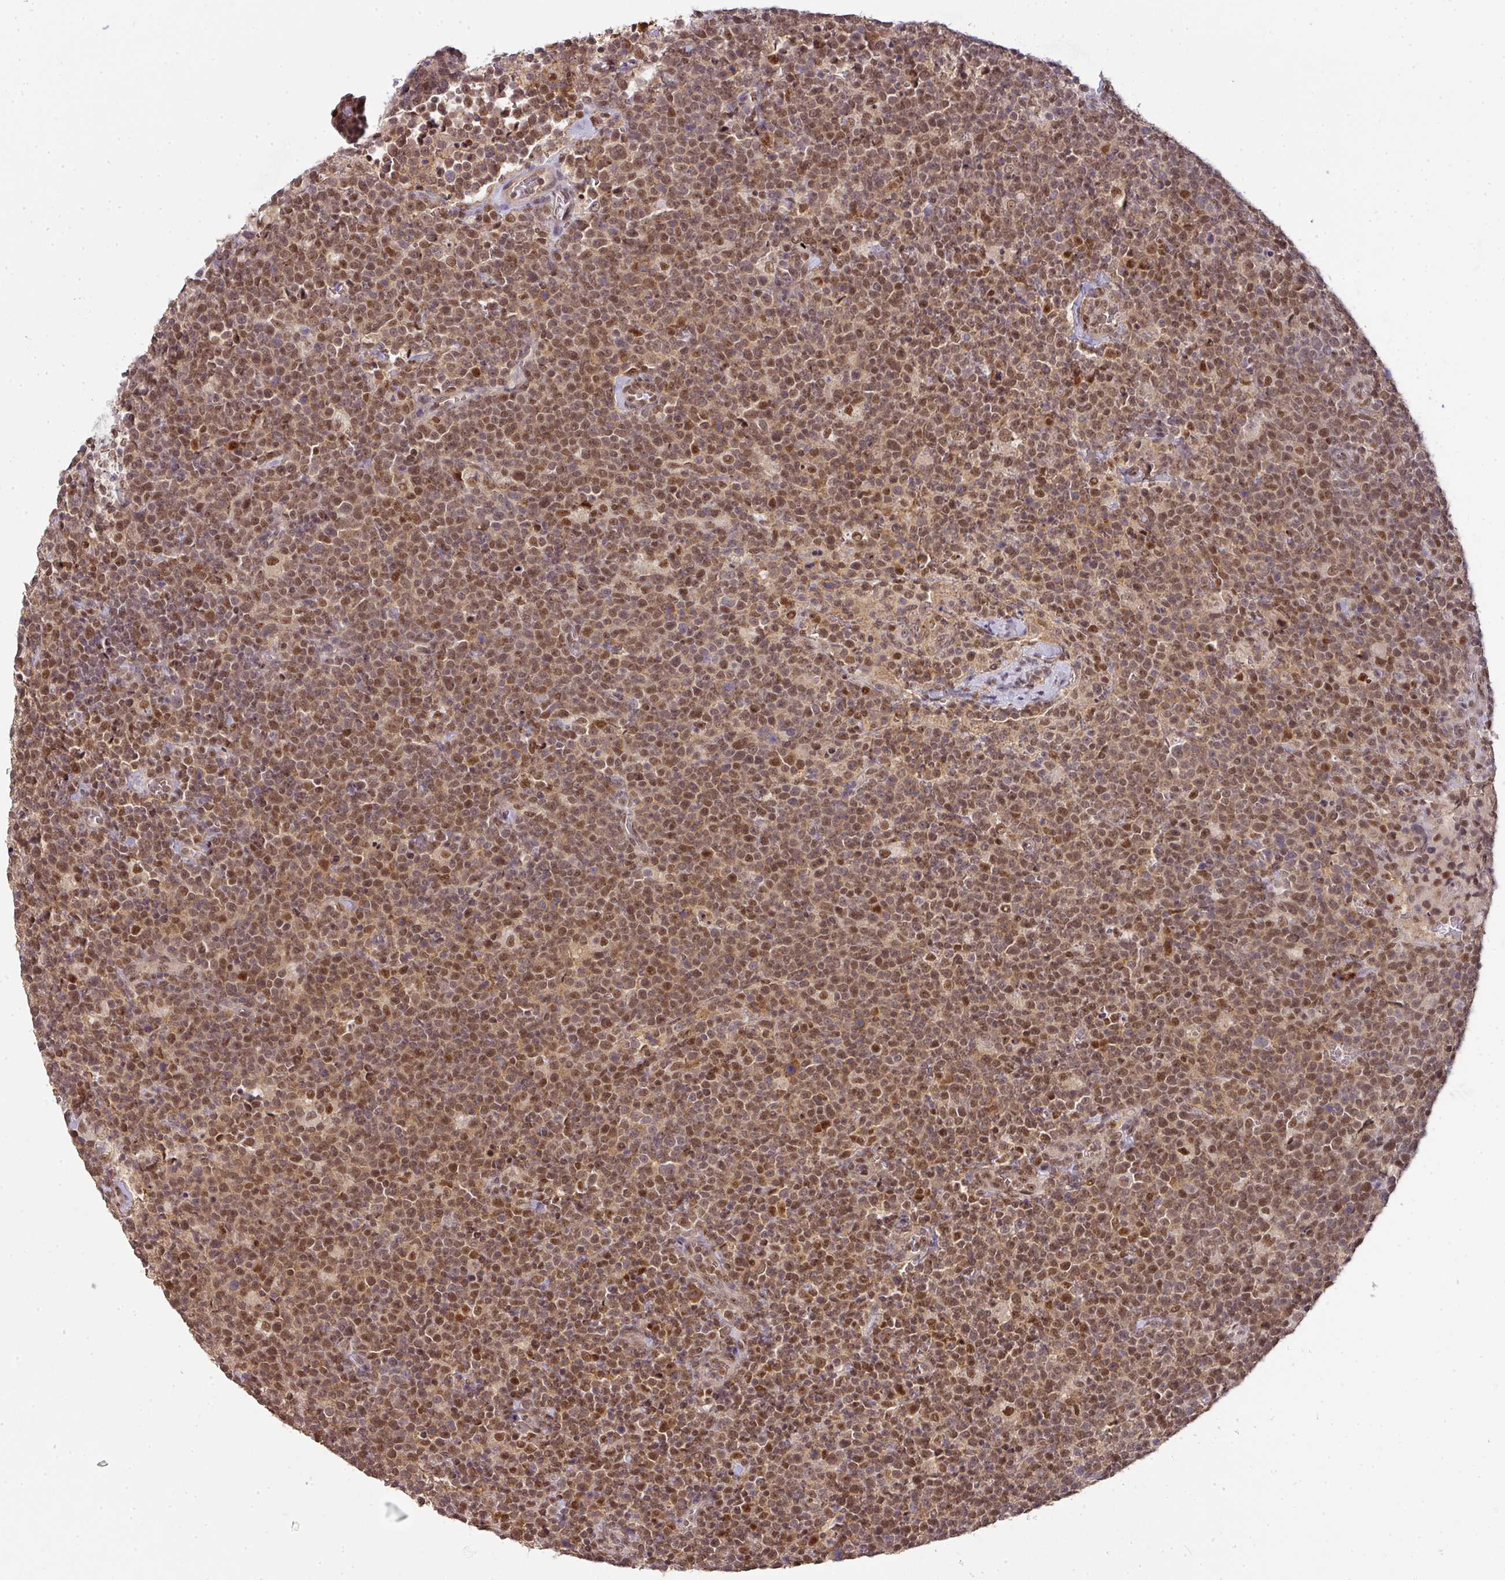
{"staining": {"intensity": "moderate", "quantity": ">75%", "location": "cytoplasmic/membranous,nuclear"}, "tissue": "lymphoma", "cell_type": "Tumor cells", "image_type": "cancer", "snomed": [{"axis": "morphology", "description": "Malignant lymphoma, non-Hodgkin's type, High grade"}, {"axis": "topography", "description": "Lymph node"}], "caption": "This is an image of IHC staining of lymphoma, which shows moderate expression in the cytoplasmic/membranous and nuclear of tumor cells.", "gene": "RANBP9", "patient": {"sex": "male", "age": 61}}